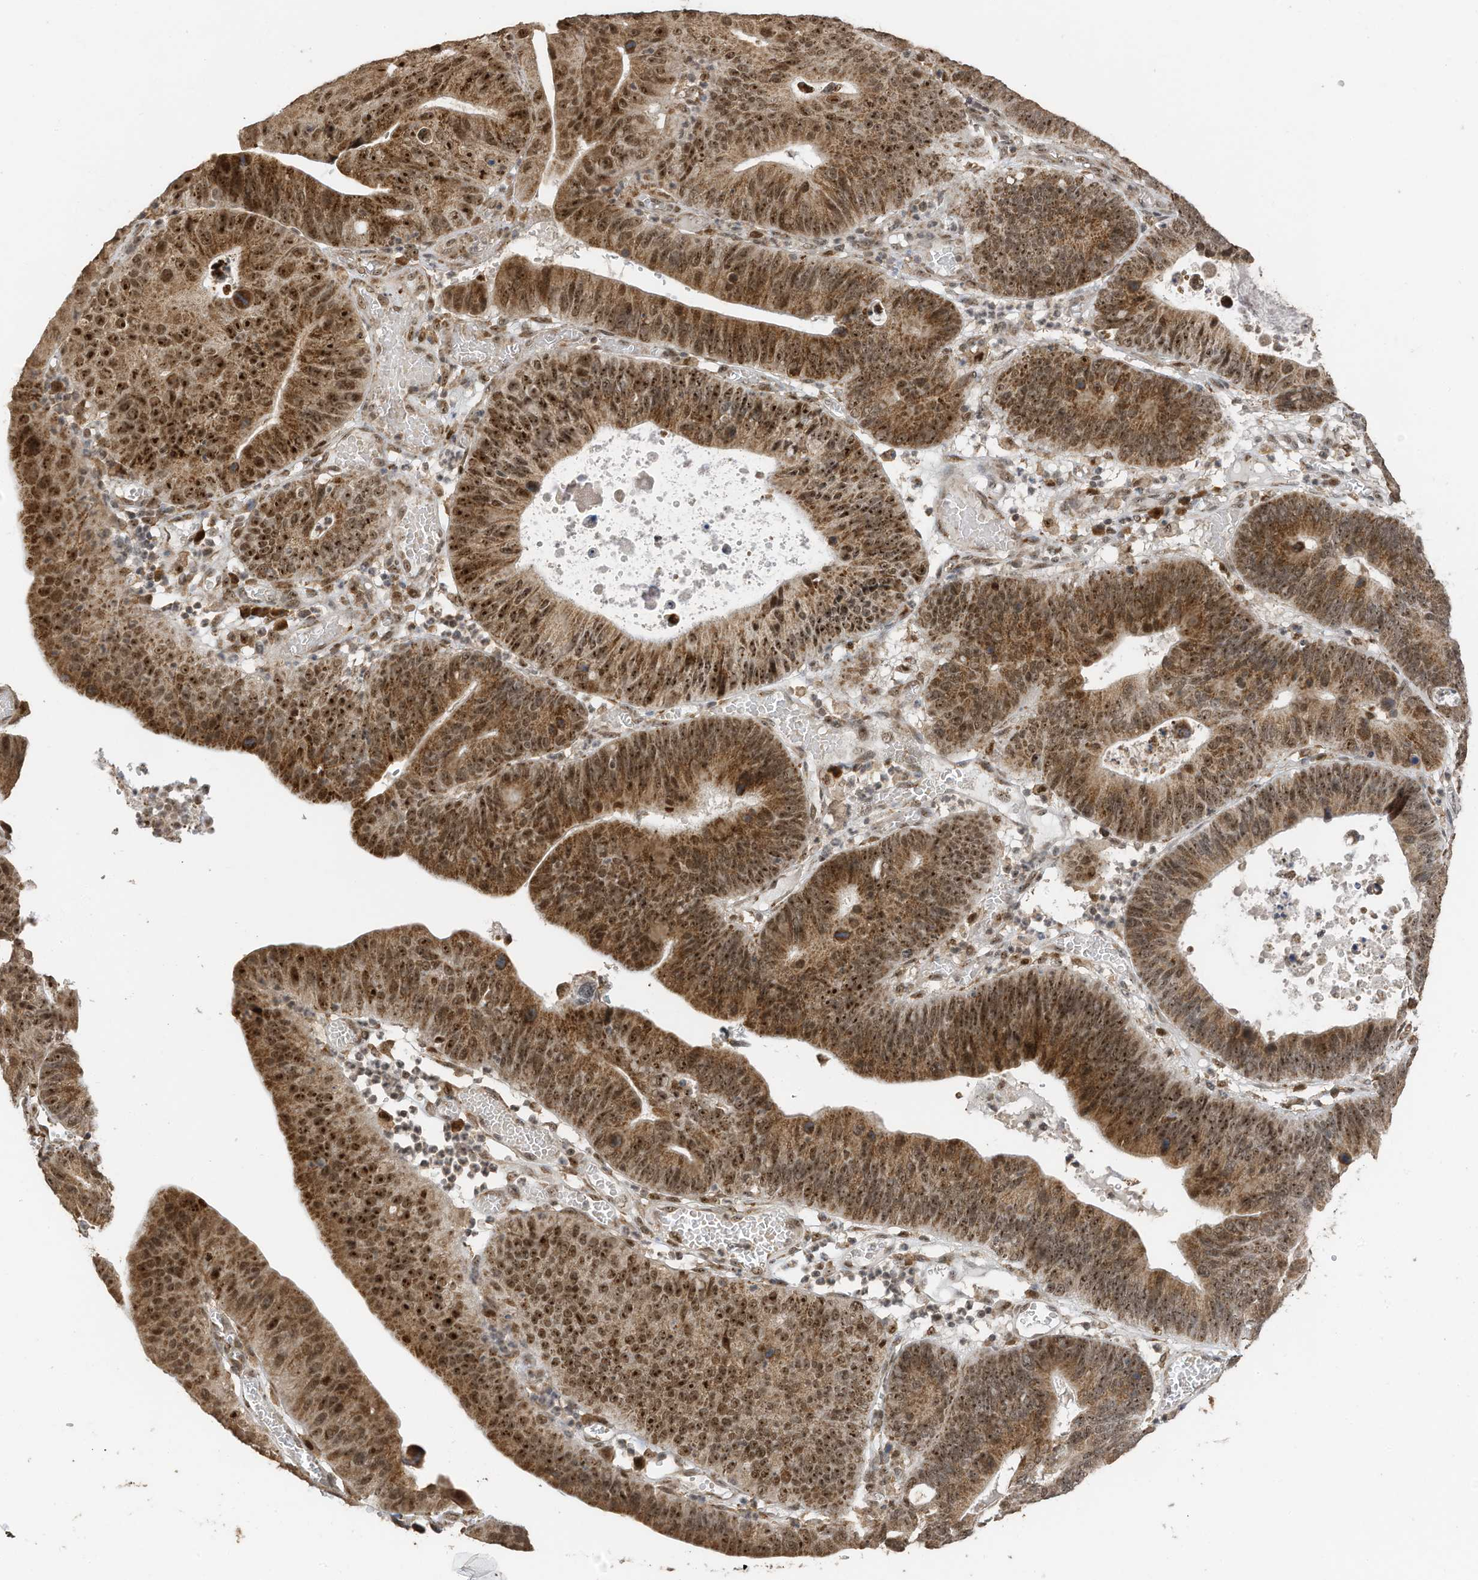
{"staining": {"intensity": "strong", "quantity": ">75%", "location": "cytoplasmic/membranous,nuclear"}, "tissue": "stomach cancer", "cell_type": "Tumor cells", "image_type": "cancer", "snomed": [{"axis": "morphology", "description": "Adenocarcinoma, NOS"}, {"axis": "topography", "description": "Stomach"}], "caption": "Immunohistochemical staining of stomach cancer (adenocarcinoma) exhibits strong cytoplasmic/membranous and nuclear protein positivity in about >75% of tumor cells.", "gene": "ERLEC1", "patient": {"sex": "male", "age": 59}}